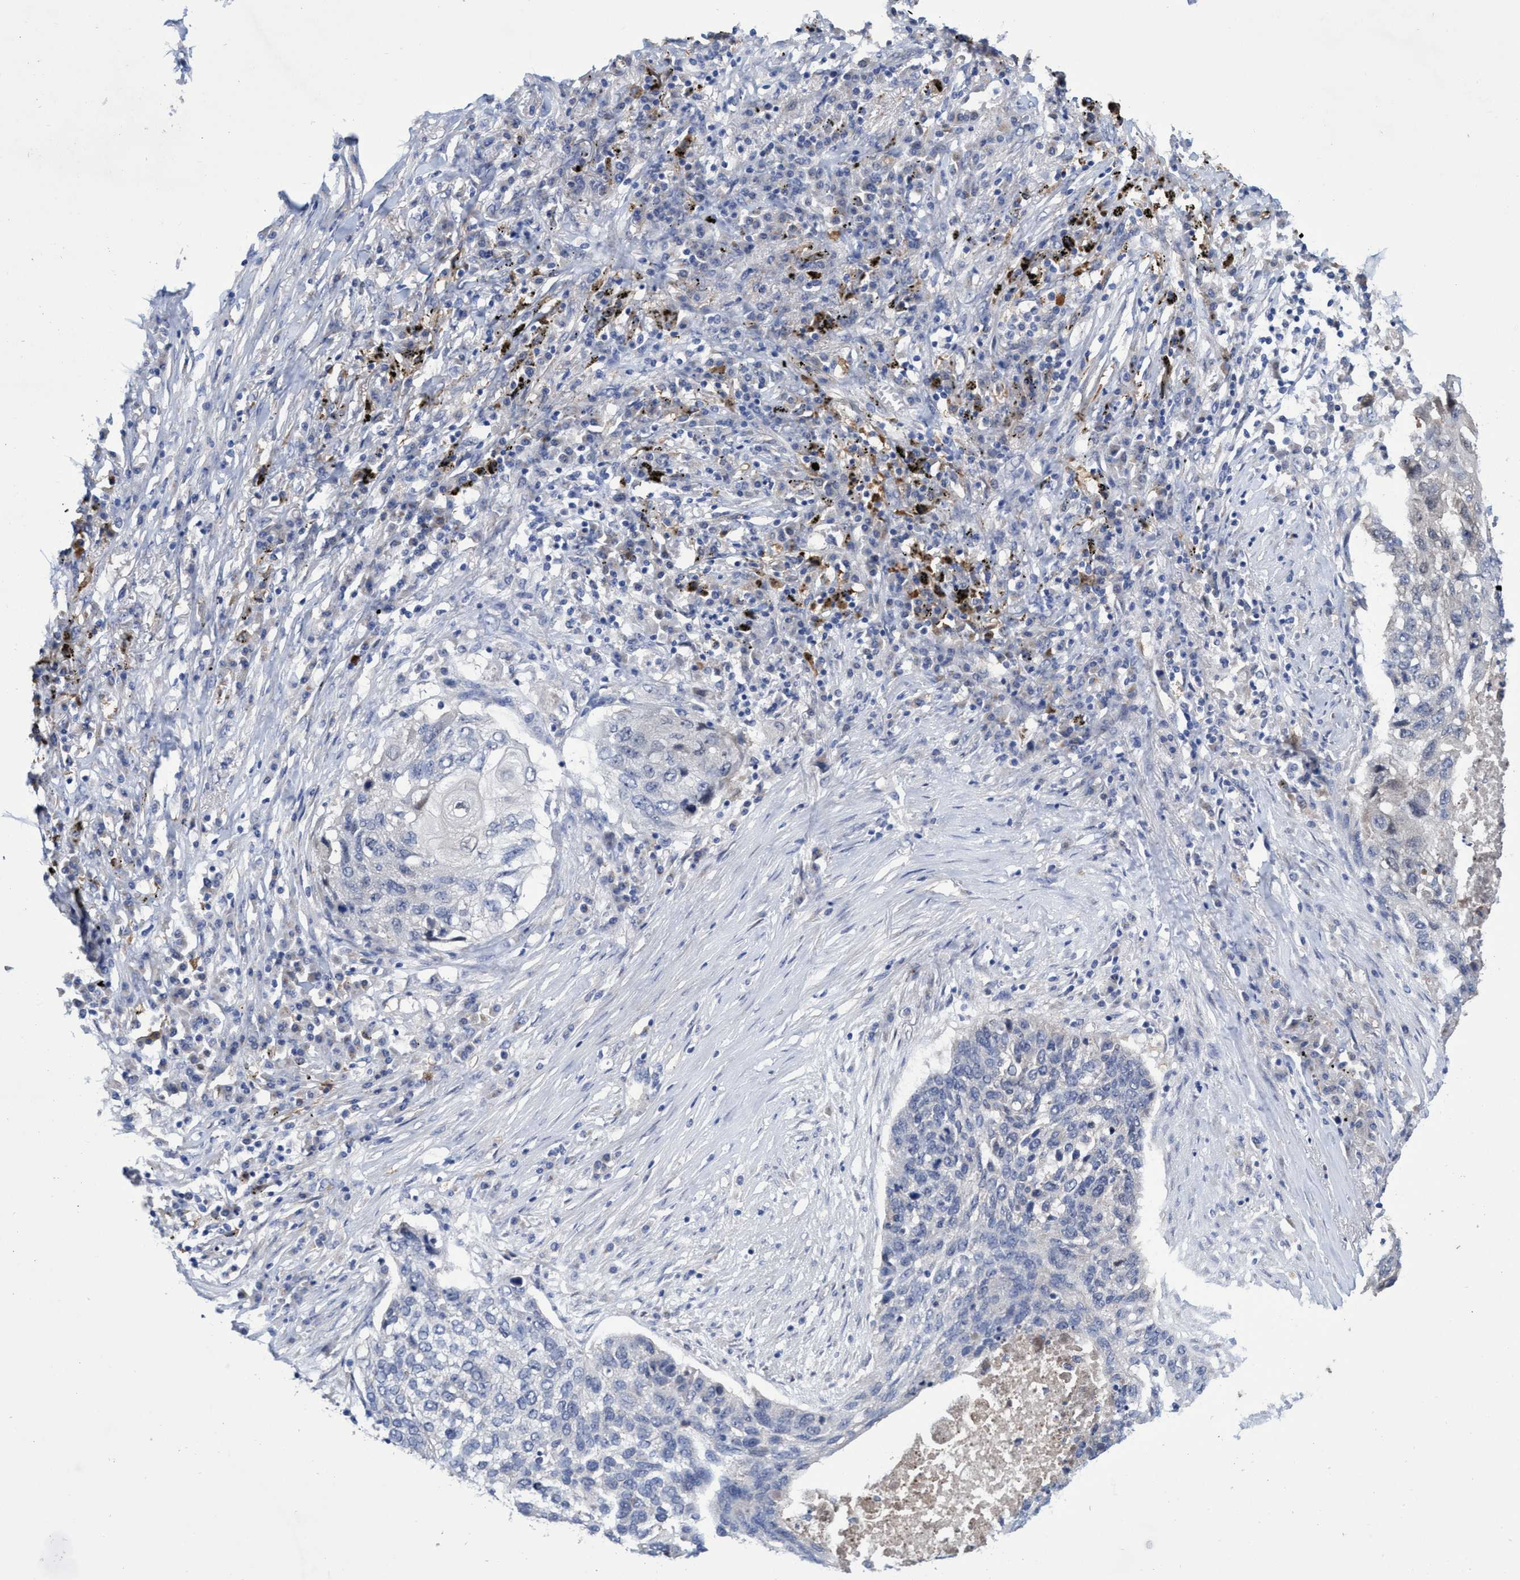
{"staining": {"intensity": "negative", "quantity": "none", "location": "none"}, "tissue": "lung cancer", "cell_type": "Tumor cells", "image_type": "cancer", "snomed": [{"axis": "morphology", "description": "Squamous cell carcinoma, NOS"}, {"axis": "topography", "description": "Lung"}], "caption": "Histopathology image shows no protein expression in tumor cells of lung cancer tissue.", "gene": "SVEP1", "patient": {"sex": "female", "age": 63}}